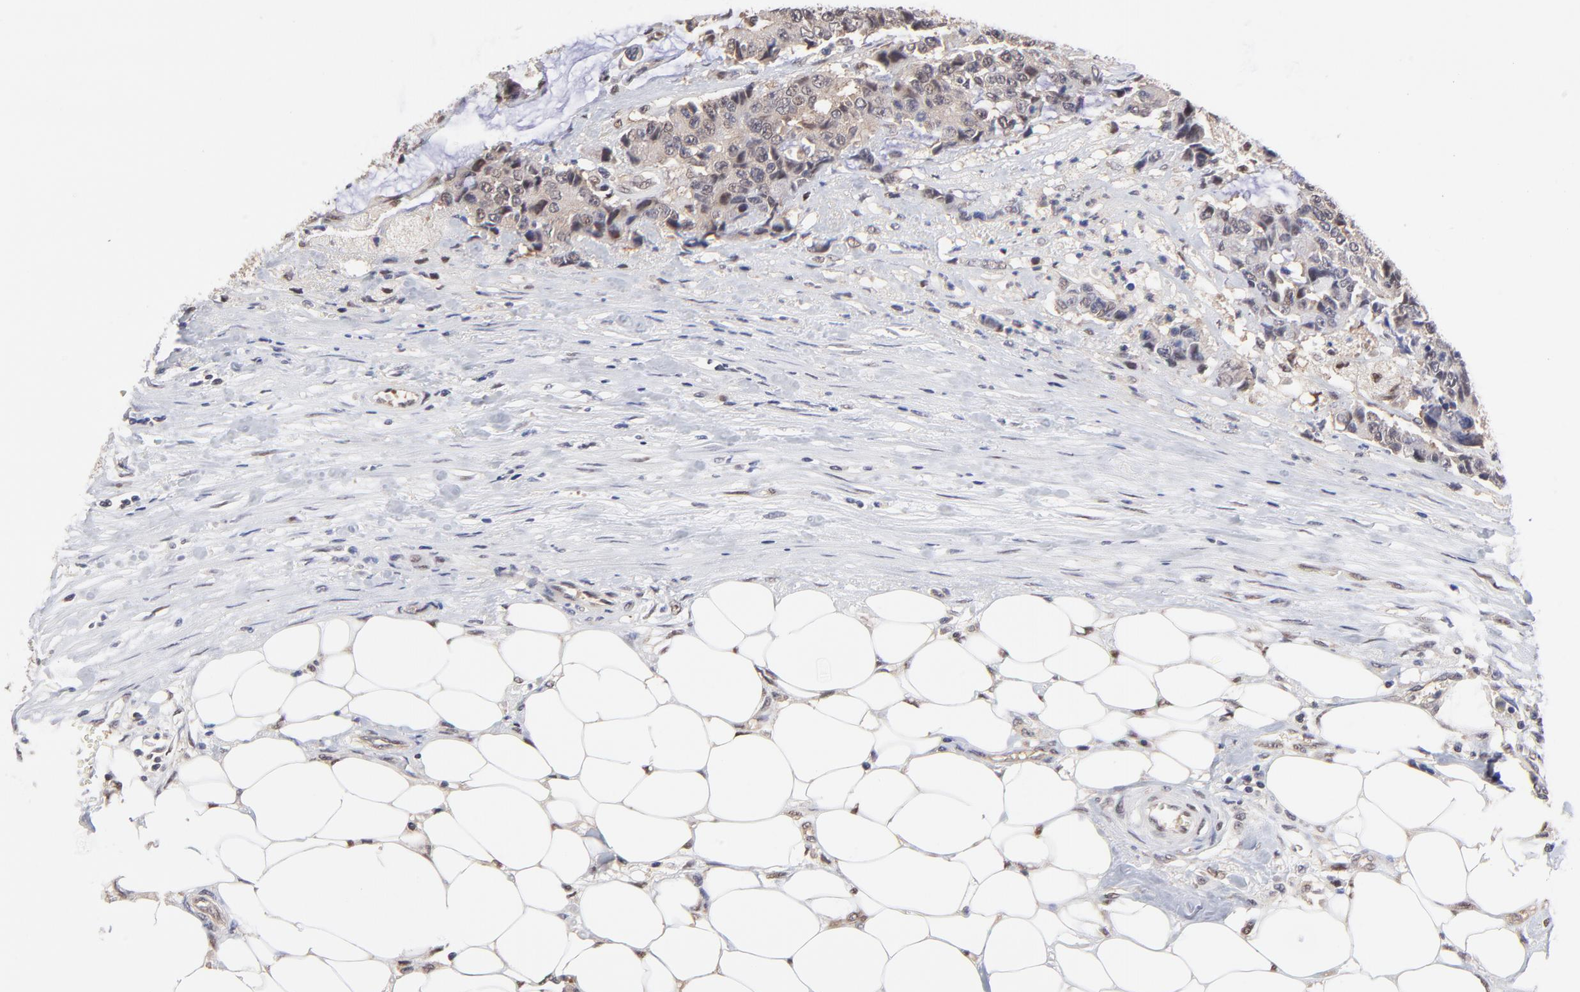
{"staining": {"intensity": "weak", "quantity": ">75%", "location": "cytoplasmic/membranous"}, "tissue": "colorectal cancer", "cell_type": "Tumor cells", "image_type": "cancer", "snomed": [{"axis": "morphology", "description": "Adenocarcinoma, NOS"}, {"axis": "topography", "description": "Colon"}], "caption": "A histopathology image of colorectal cancer stained for a protein reveals weak cytoplasmic/membranous brown staining in tumor cells.", "gene": "PSMC4", "patient": {"sex": "female", "age": 86}}